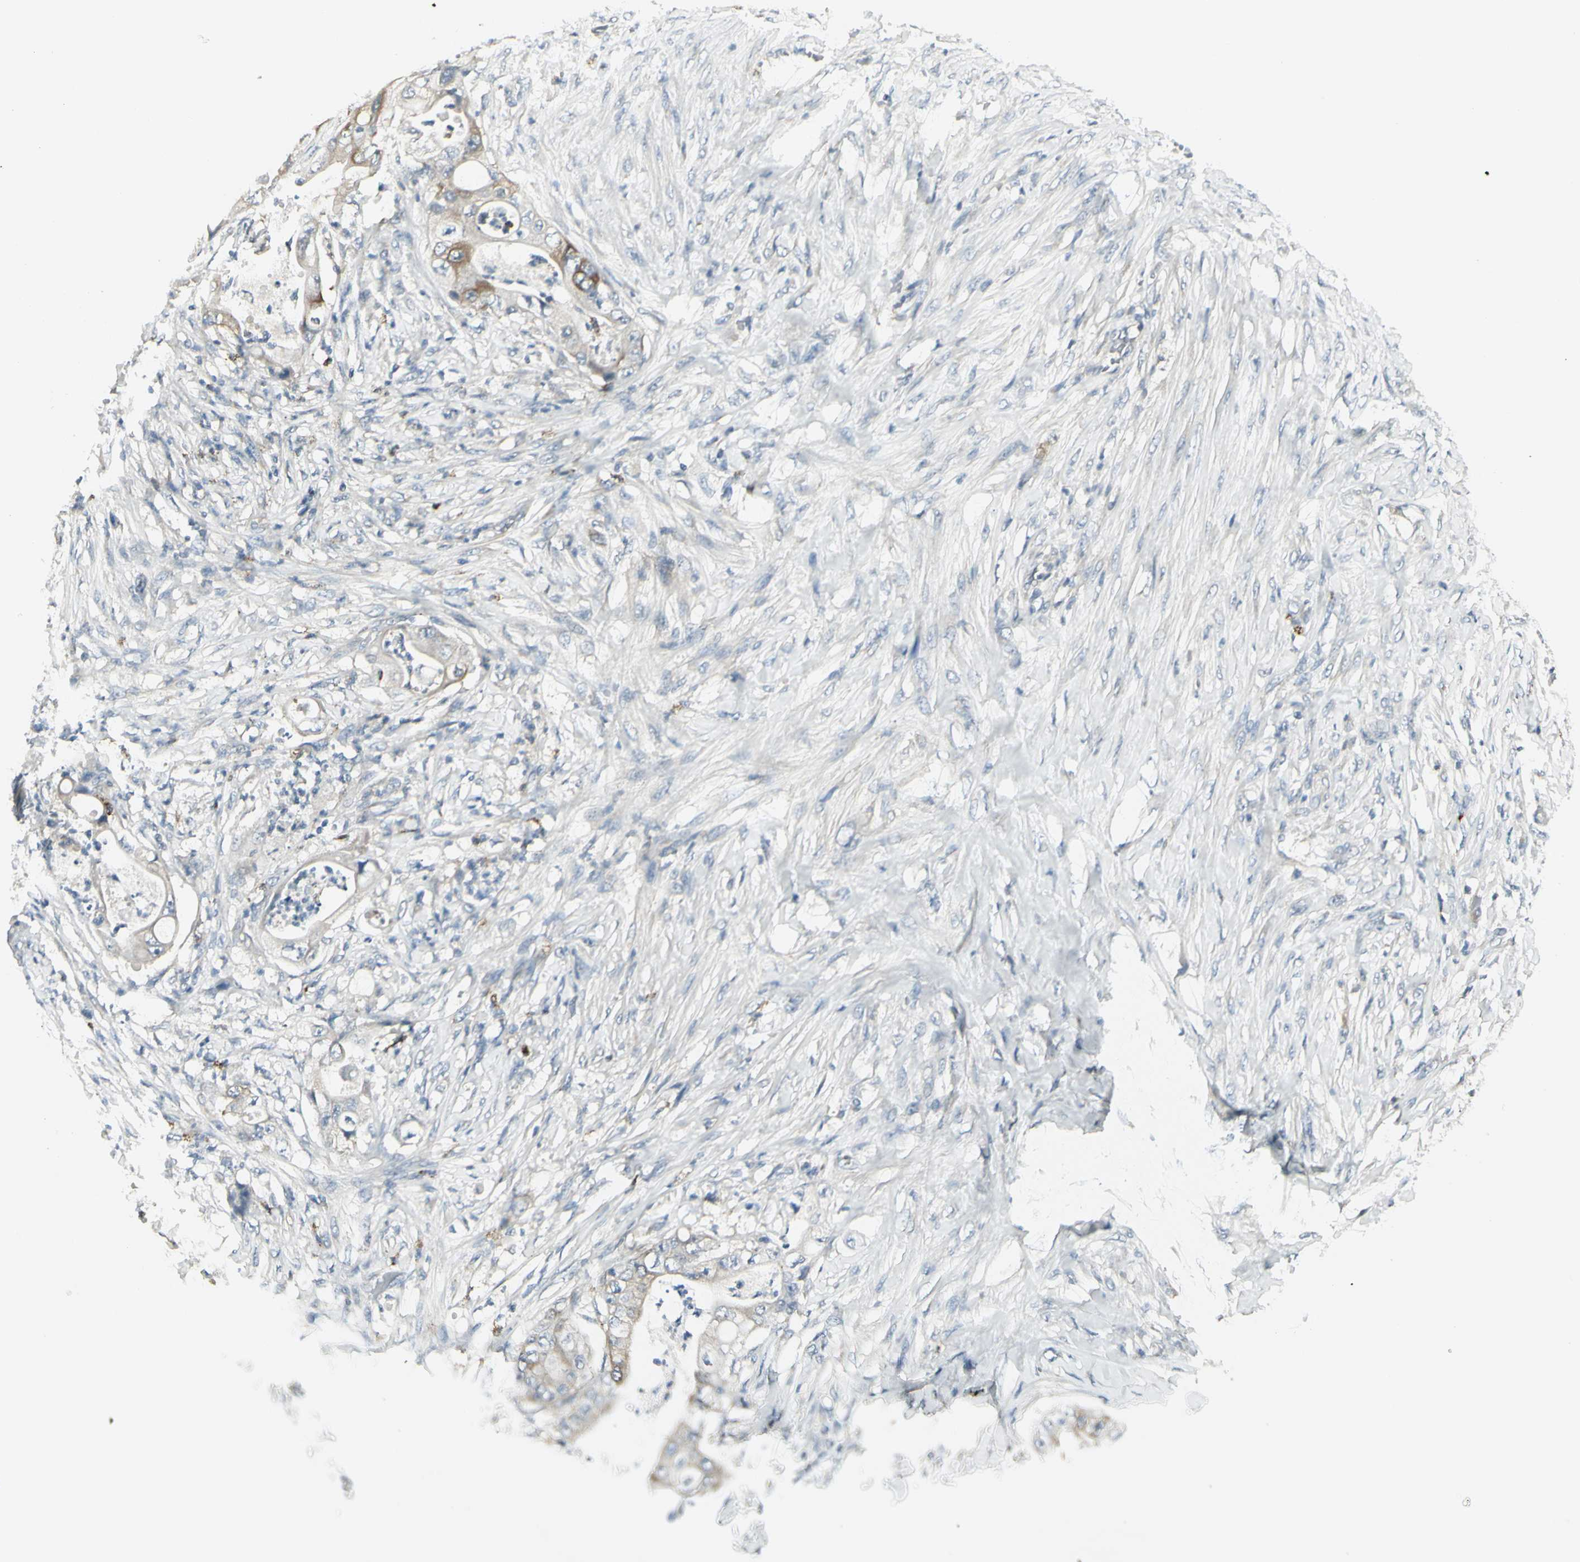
{"staining": {"intensity": "moderate", "quantity": "25%-75%", "location": "cytoplasmic/membranous"}, "tissue": "stomach cancer", "cell_type": "Tumor cells", "image_type": "cancer", "snomed": [{"axis": "morphology", "description": "Adenocarcinoma, NOS"}, {"axis": "topography", "description": "Stomach"}], "caption": "A brown stain shows moderate cytoplasmic/membranous expression of a protein in stomach cancer tumor cells. Using DAB (brown) and hematoxylin (blue) stains, captured at high magnification using brightfield microscopy.", "gene": "CCNB2", "patient": {"sex": "female", "age": 73}}